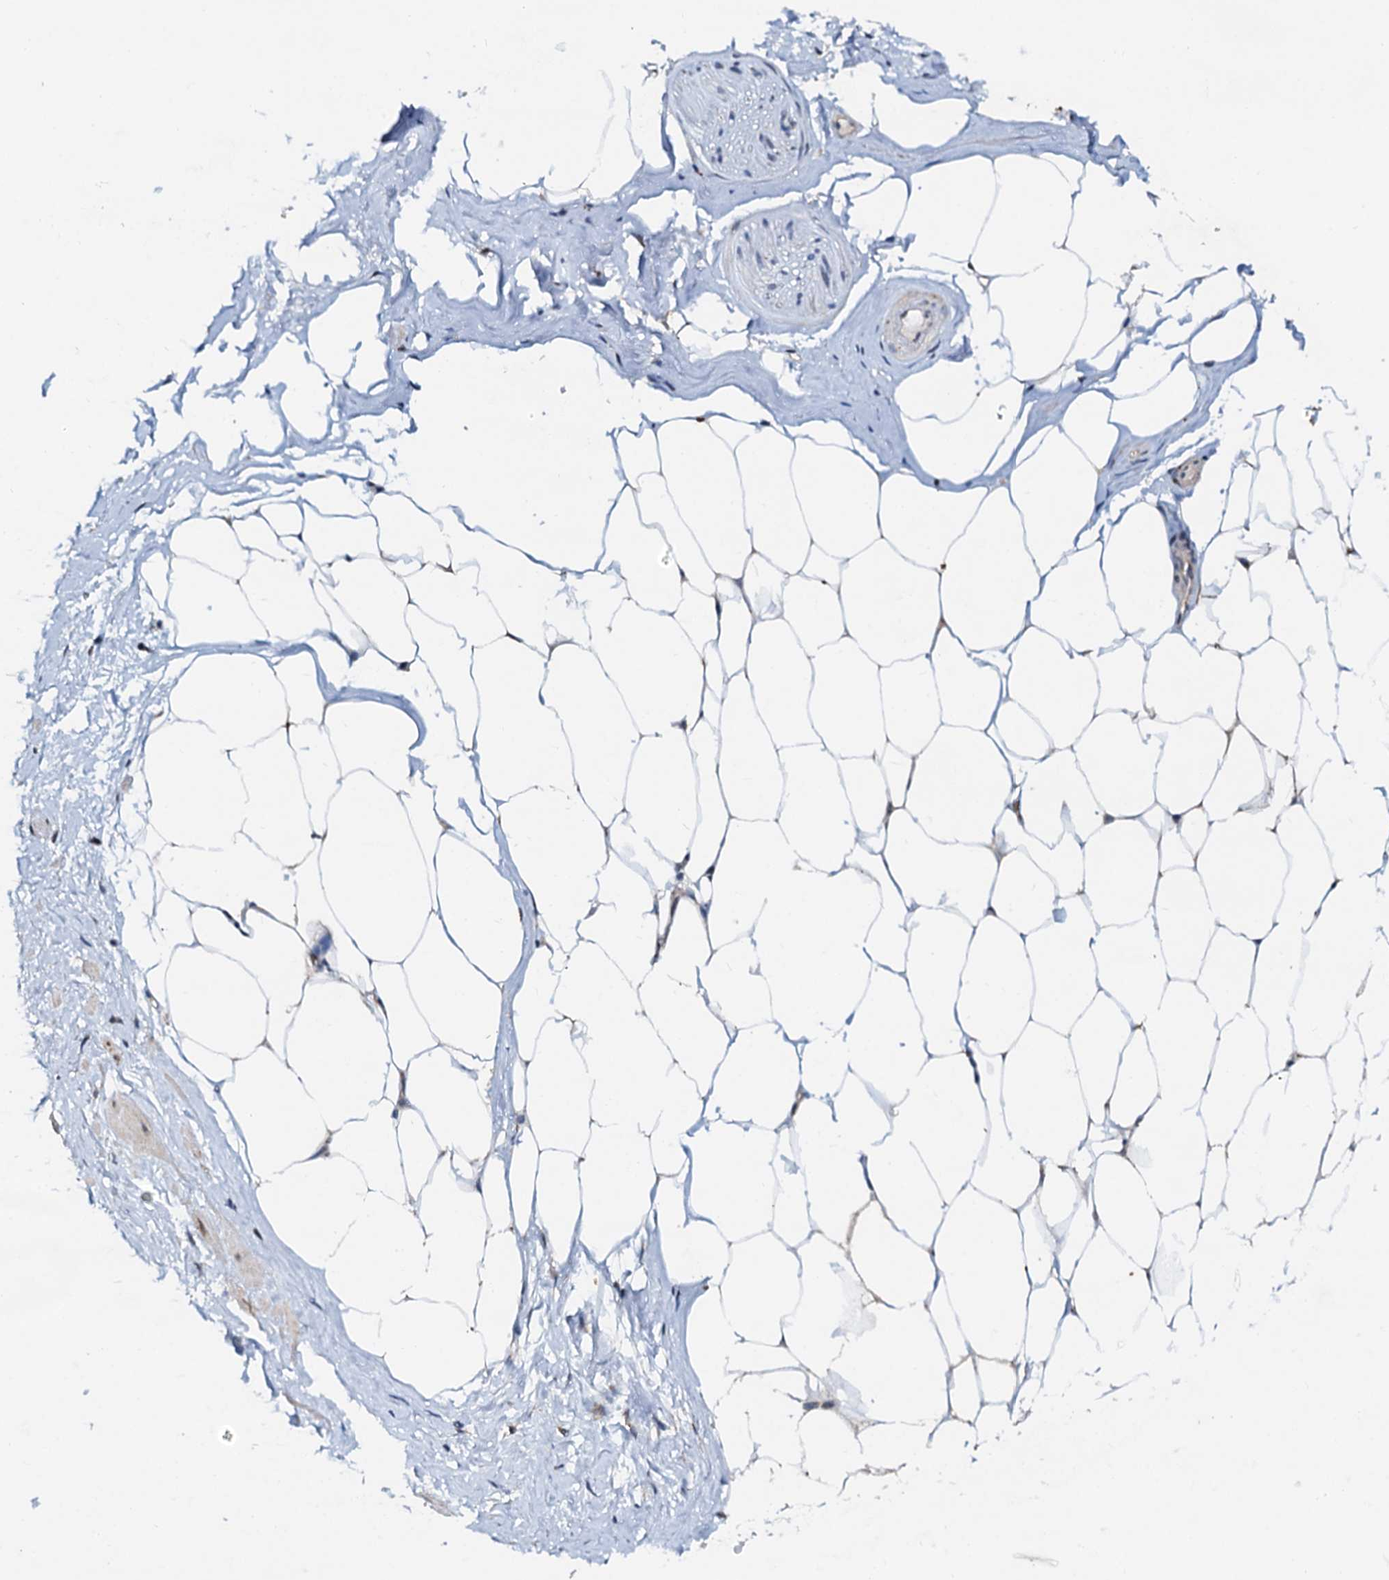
{"staining": {"intensity": "negative", "quantity": "none", "location": "none"}, "tissue": "adipose tissue", "cell_type": "Adipocytes", "image_type": "normal", "snomed": [{"axis": "morphology", "description": "Normal tissue, NOS"}, {"axis": "morphology", "description": "Adenocarcinoma, Low grade"}, {"axis": "topography", "description": "Prostate"}, {"axis": "topography", "description": "Peripheral nerve tissue"}], "caption": "Immunohistochemistry (IHC) of benign human adipose tissue displays no staining in adipocytes.", "gene": "DNAJC21", "patient": {"sex": "male", "age": 63}}